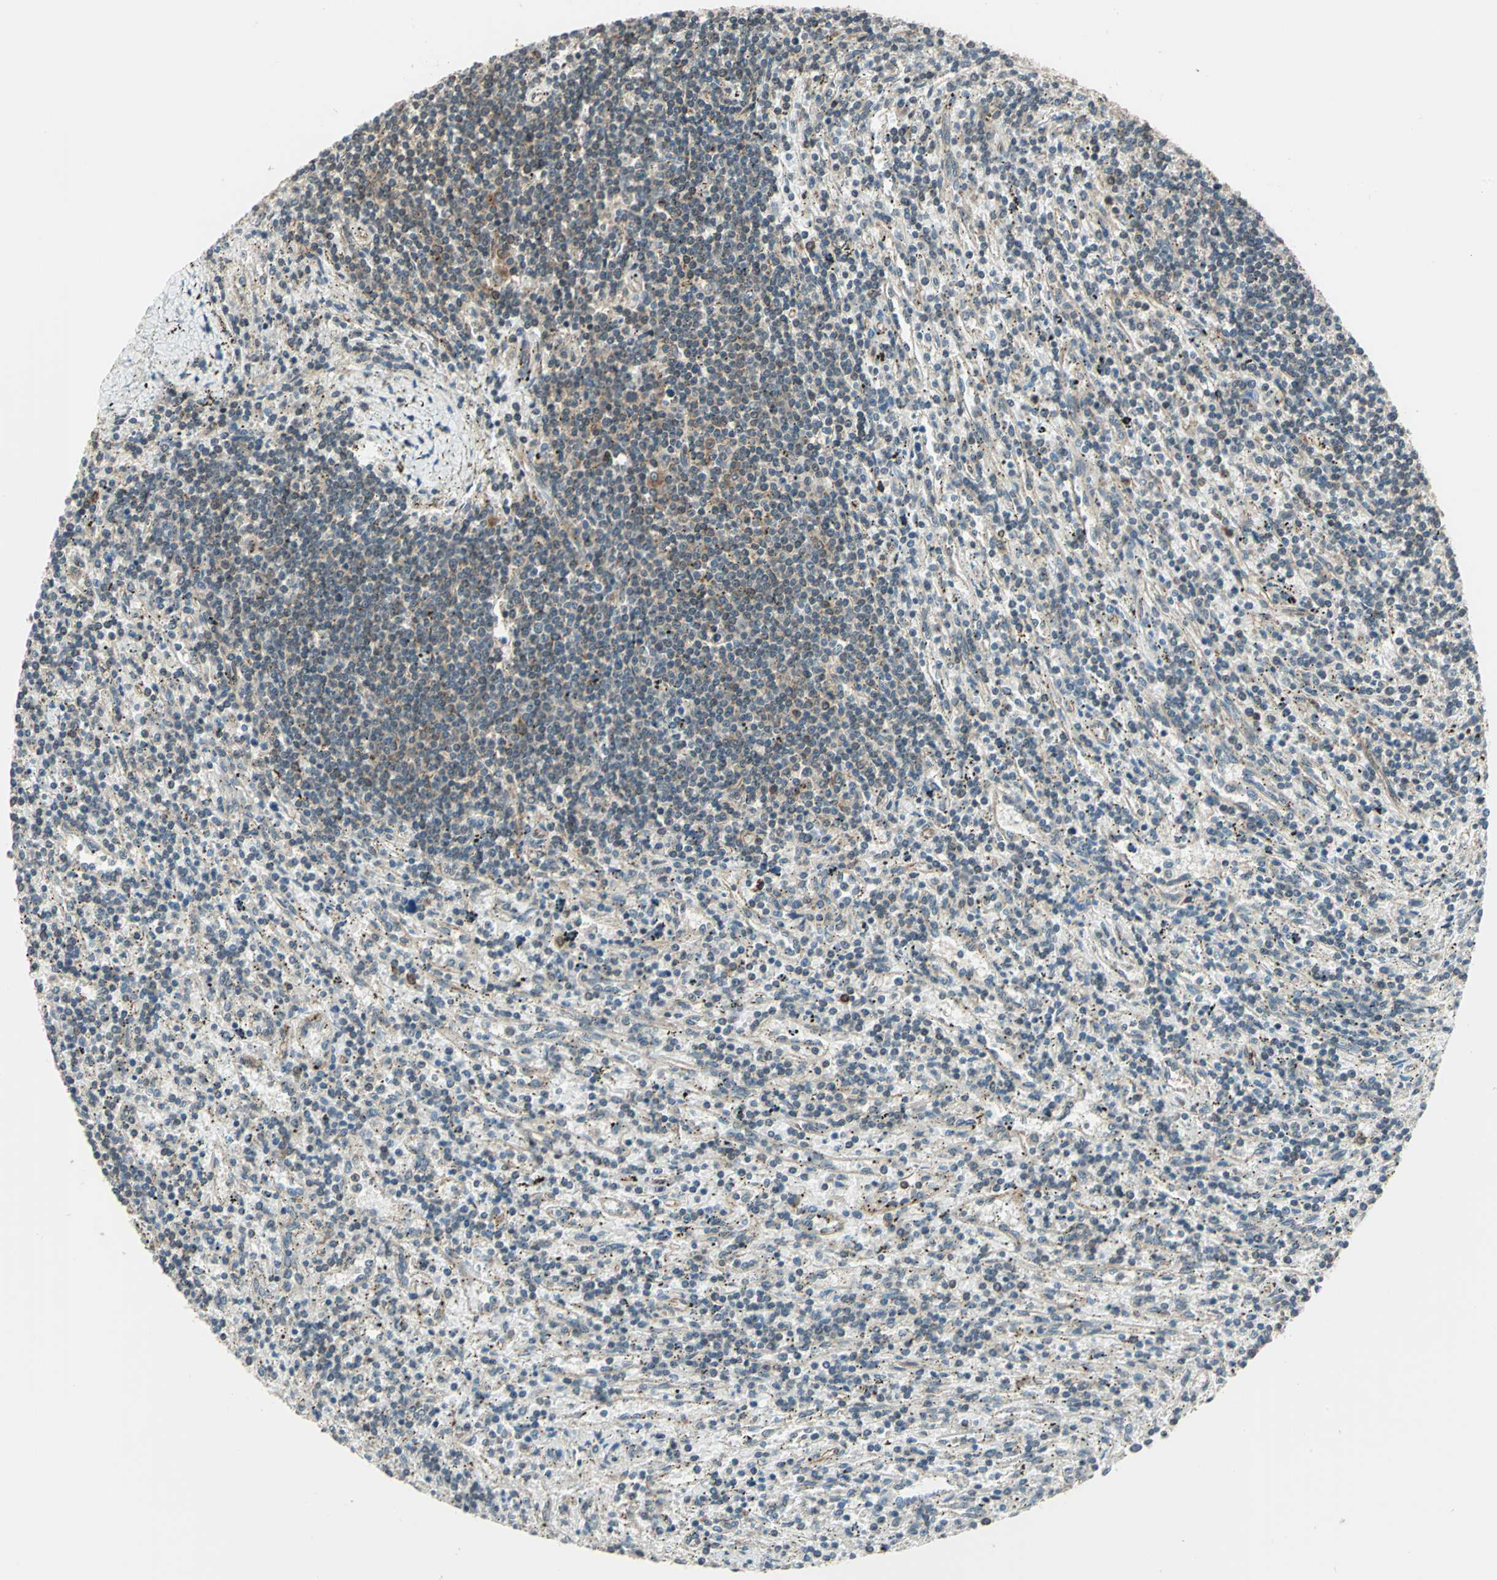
{"staining": {"intensity": "weak", "quantity": ">75%", "location": "cytoplasmic/membranous"}, "tissue": "lymphoma", "cell_type": "Tumor cells", "image_type": "cancer", "snomed": [{"axis": "morphology", "description": "Malignant lymphoma, non-Hodgkin's type, Low grade"}, {"axis": "topography", "description": "Spleen"}], "caption": "A low amount of weak cytoplasmic/membranous staining is present in about >75% of tumor cells in low-grade malignant lymphoma, non-Hodgkin's type tissue.", "gene": "PLAGL2", "patient": {"sex": "male", "age": 76}}